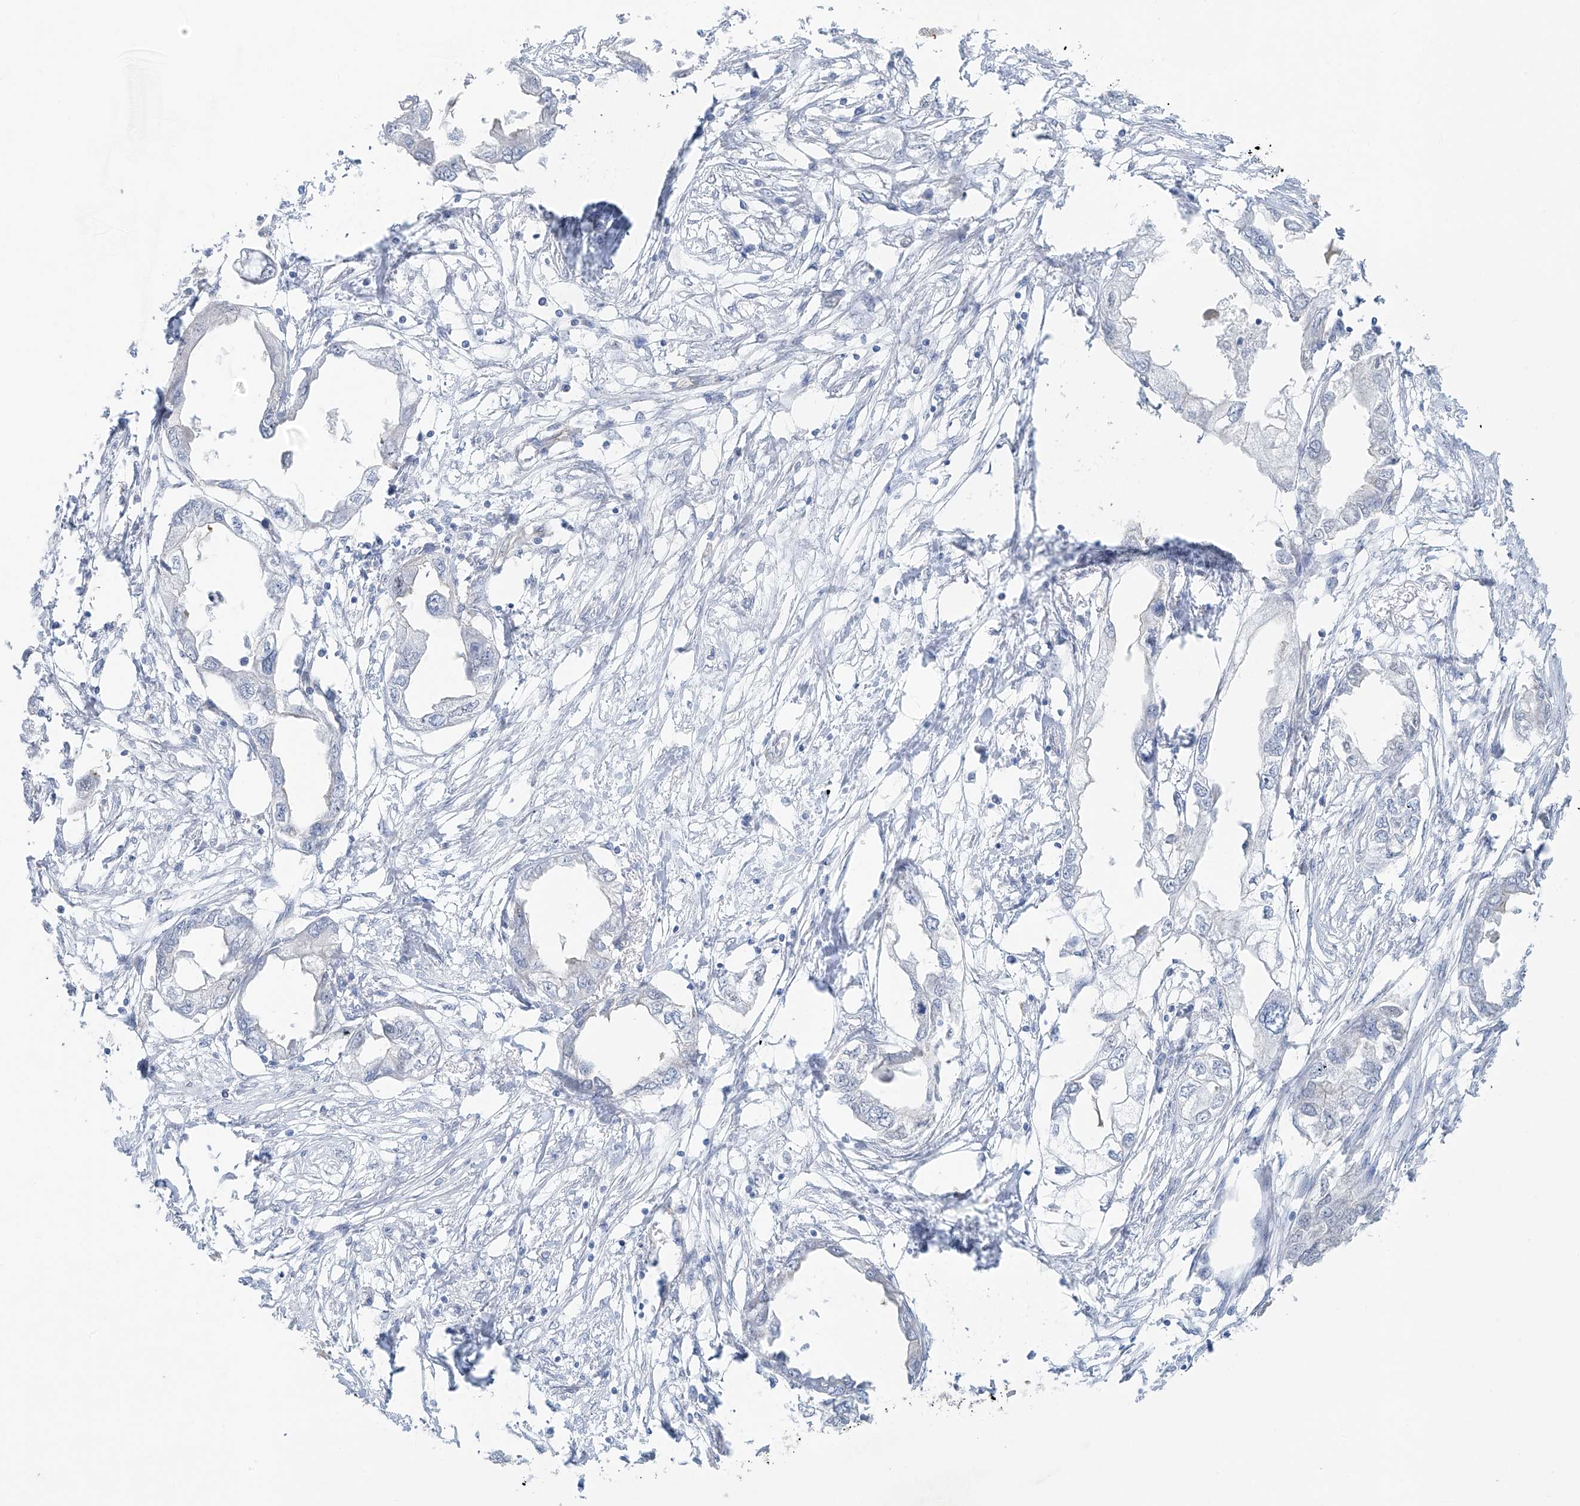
{"staining": {"intensity": "negative", "quantity": "none", "location": "none"}, "tissue": "endometrial cancer", "cell_type": "Tumor cells", "image_type": "cancer", "snomed": [{"axis": "morphology", "description": "Adenocarcinoma, NOS"}, {"axis": "morphology", "description": "Adenocarcinoma, metastatic, NOS"}, {"axis": "topography", "description": "Adipose tissue"}, {"axis": "topography", "description": "Endometrium"}], "caption": "IHC of human endometrial cancer shows no staining in tumor cells.", "gene": "TUBE1", "patient": {"sex": "female", "age": 67}}